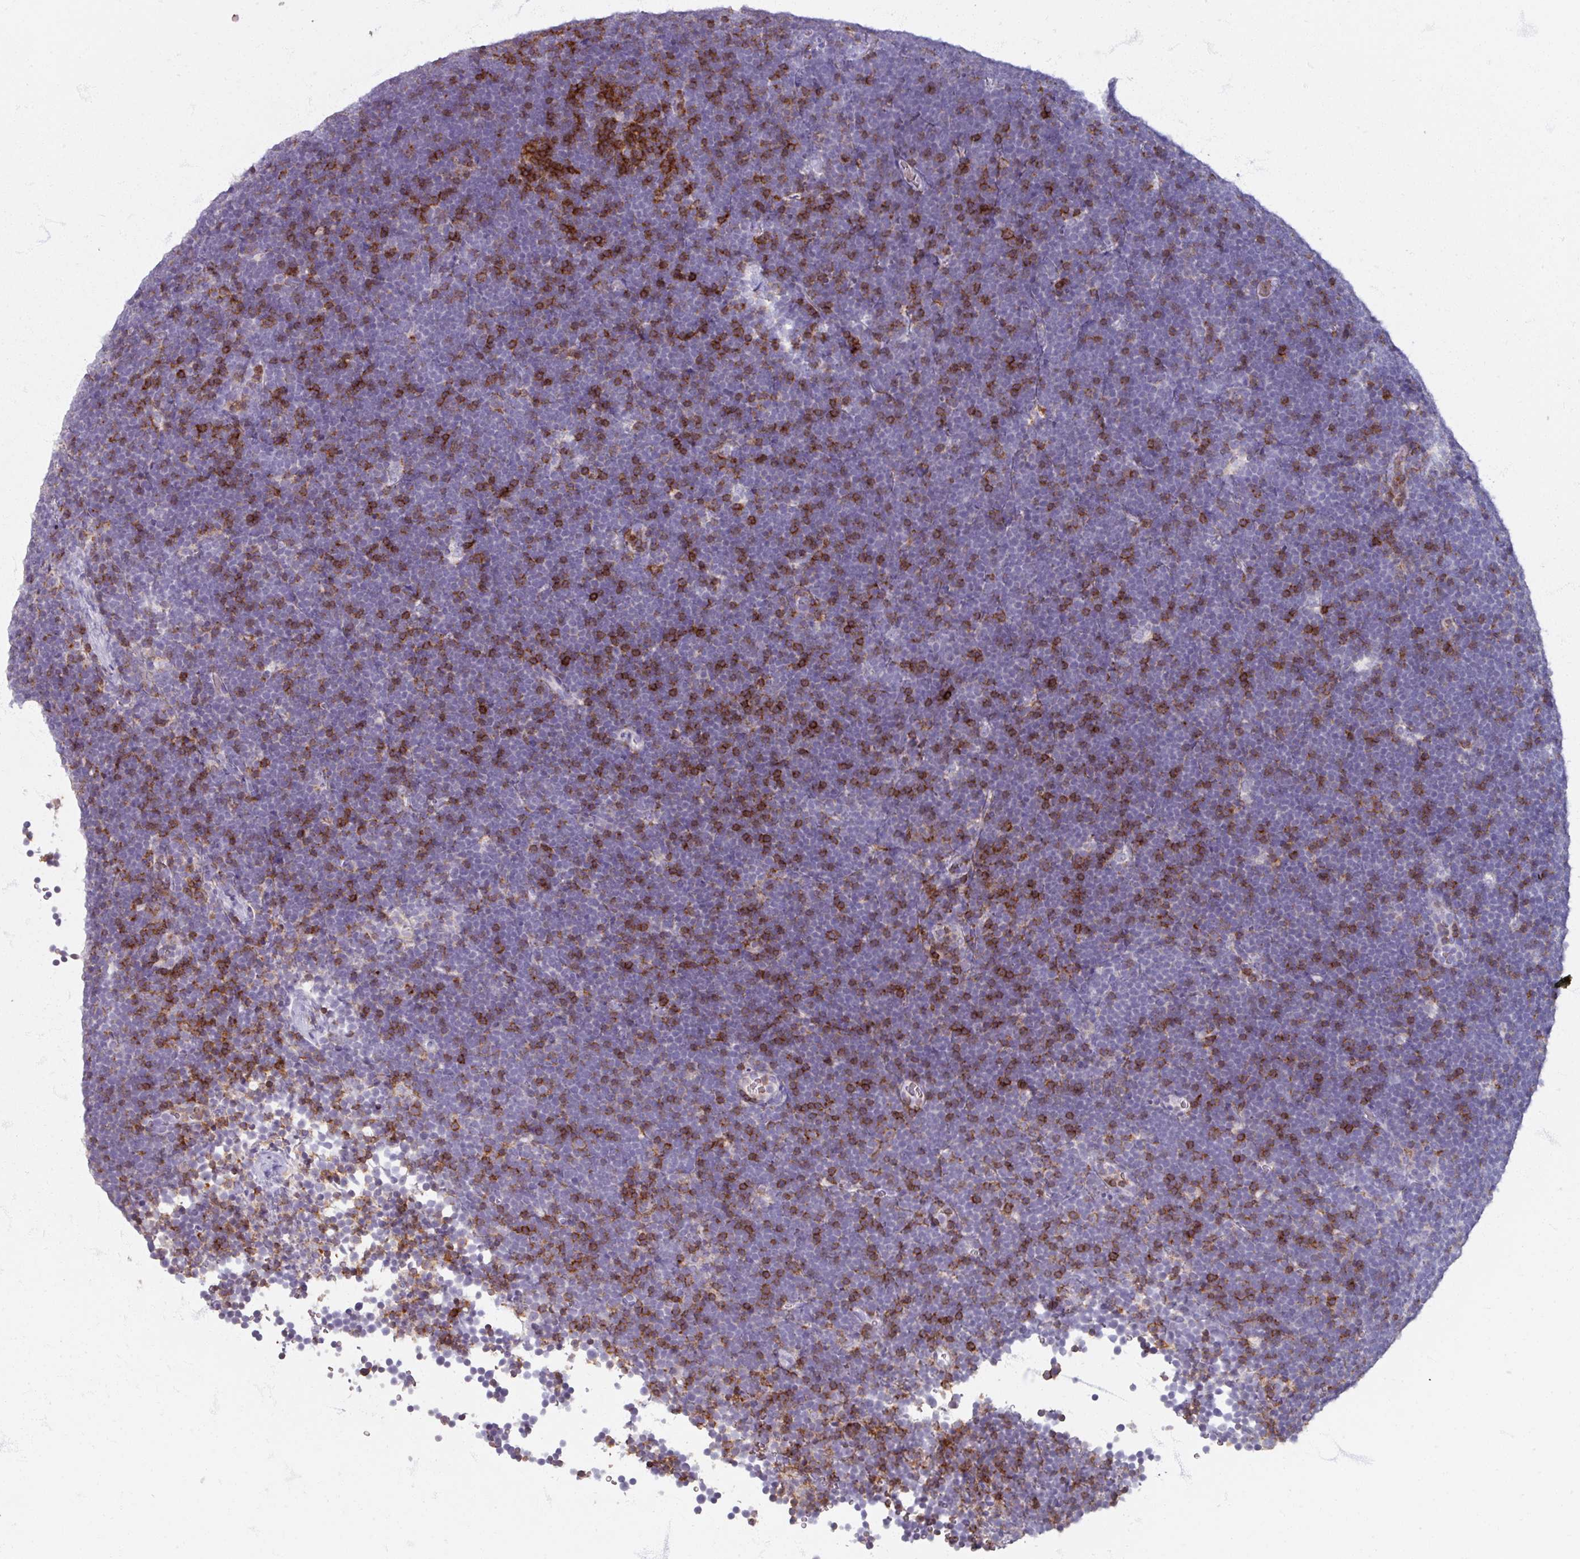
{"staining": {"intensity": "negative", "quantity": "none", "location": "none"}, "tissue": "lymphoma", "cell_type": "Tumor cells", "image_type": "cancer", "snomed": [{"axis": "morphology", "description": "Malignant lymphoma, non-Hodgkin's type, High grade"}, {"axis": "topography", "description": "Lymph node"}], "caption": "Photomicrograph shows no protein staining in tumor cells of lymphoma tissue.", "gene": "PTPRC", "patient": {"sex": "male", "age": 13}}